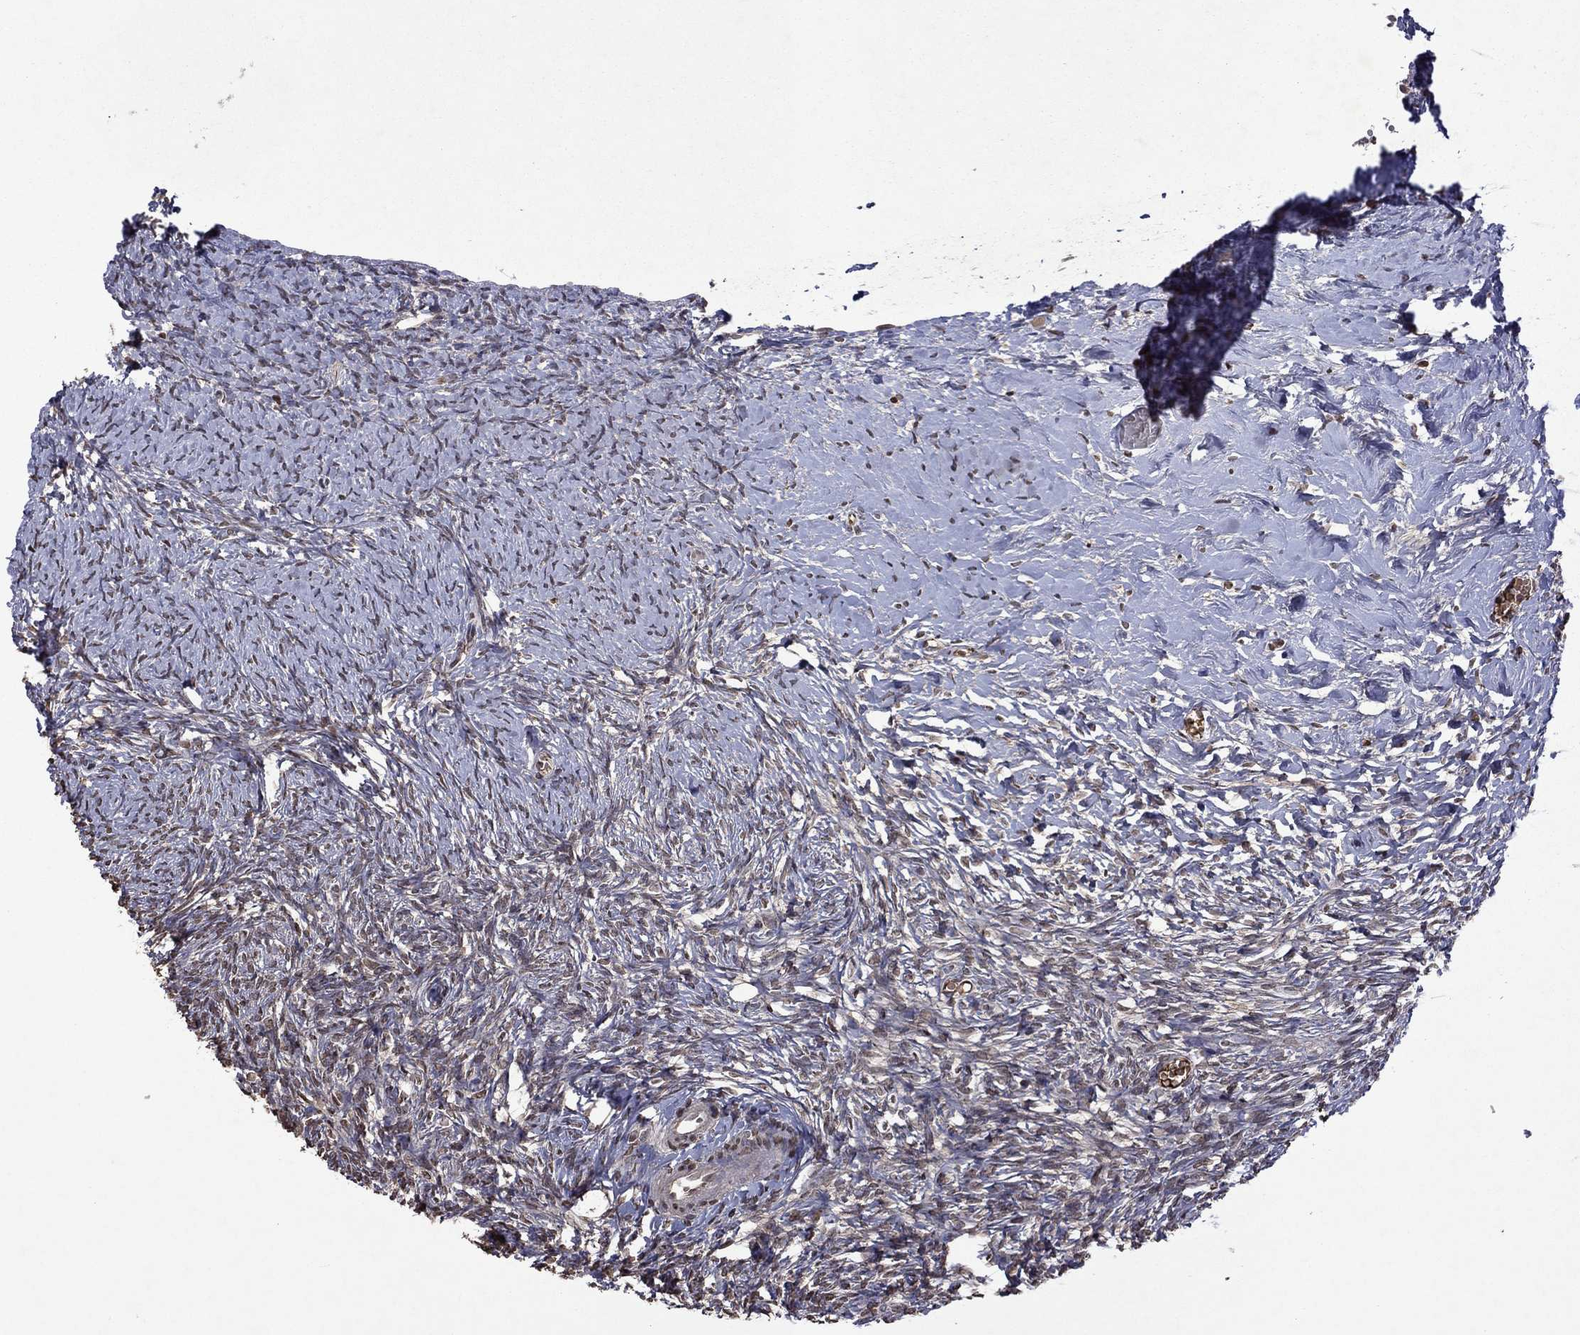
{"staining": {"intensity": "negative", "quantity": "none", "location": "none"}, "tissue": "ovary", "cell_type": "Follicle cells", "image_type": "normal", "snomed": [{"axis": "morphology", "description": "Normal tissue, NOS"}, {"axis": "topography", "description": "Ovary"}], "caption": "Immunohistochemistry photomicrograph of benign ovary stained for a protein (brown), which demonstrates no expression in follicle cells. (DAB (3,3'-diaminobenzidine) immunohistochemistry (IHC) with hematoxylin counter stain).", "gene": "NLGN1", "patient": {"sex": "female", "age": 43}}